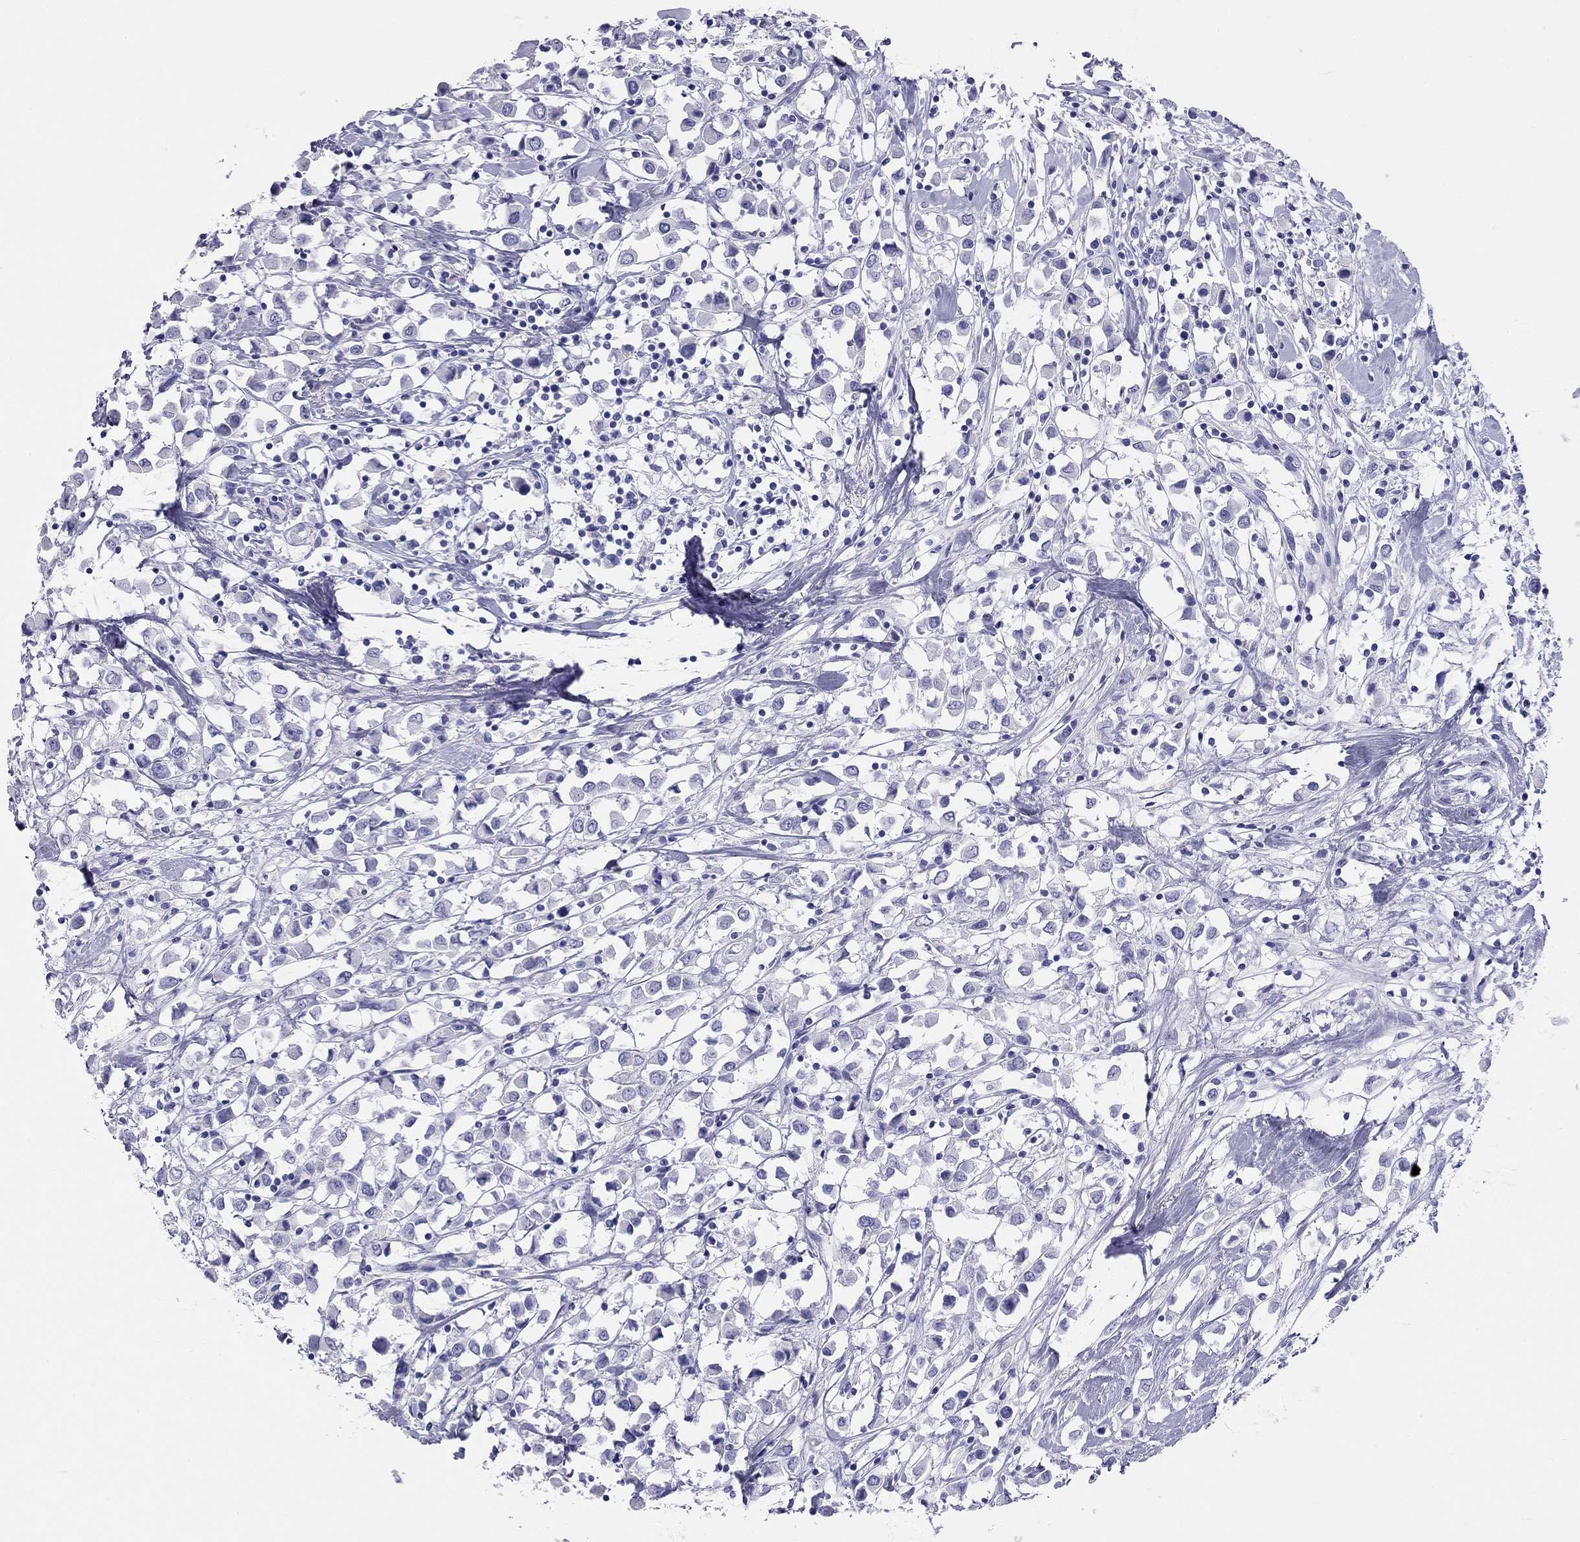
{"staining": {"intensity": "negative", "quantity": "none", "location": "none"}, "tissue": "breast cancer", "cell_type": "Tumor cells", "image_type": "cancer", "snomed": [{"axis": "morphology", "description": "Duct carcinoma"}, {"axis": "topography", "description": "Breast"}], "caption": "A histopathology image of breast infiltrating ductal carcinoma stained for a protein displays no brown staining in tumor cells.", "gene": "KLRG1", "patient": {"sex": "female", "age": 61}}